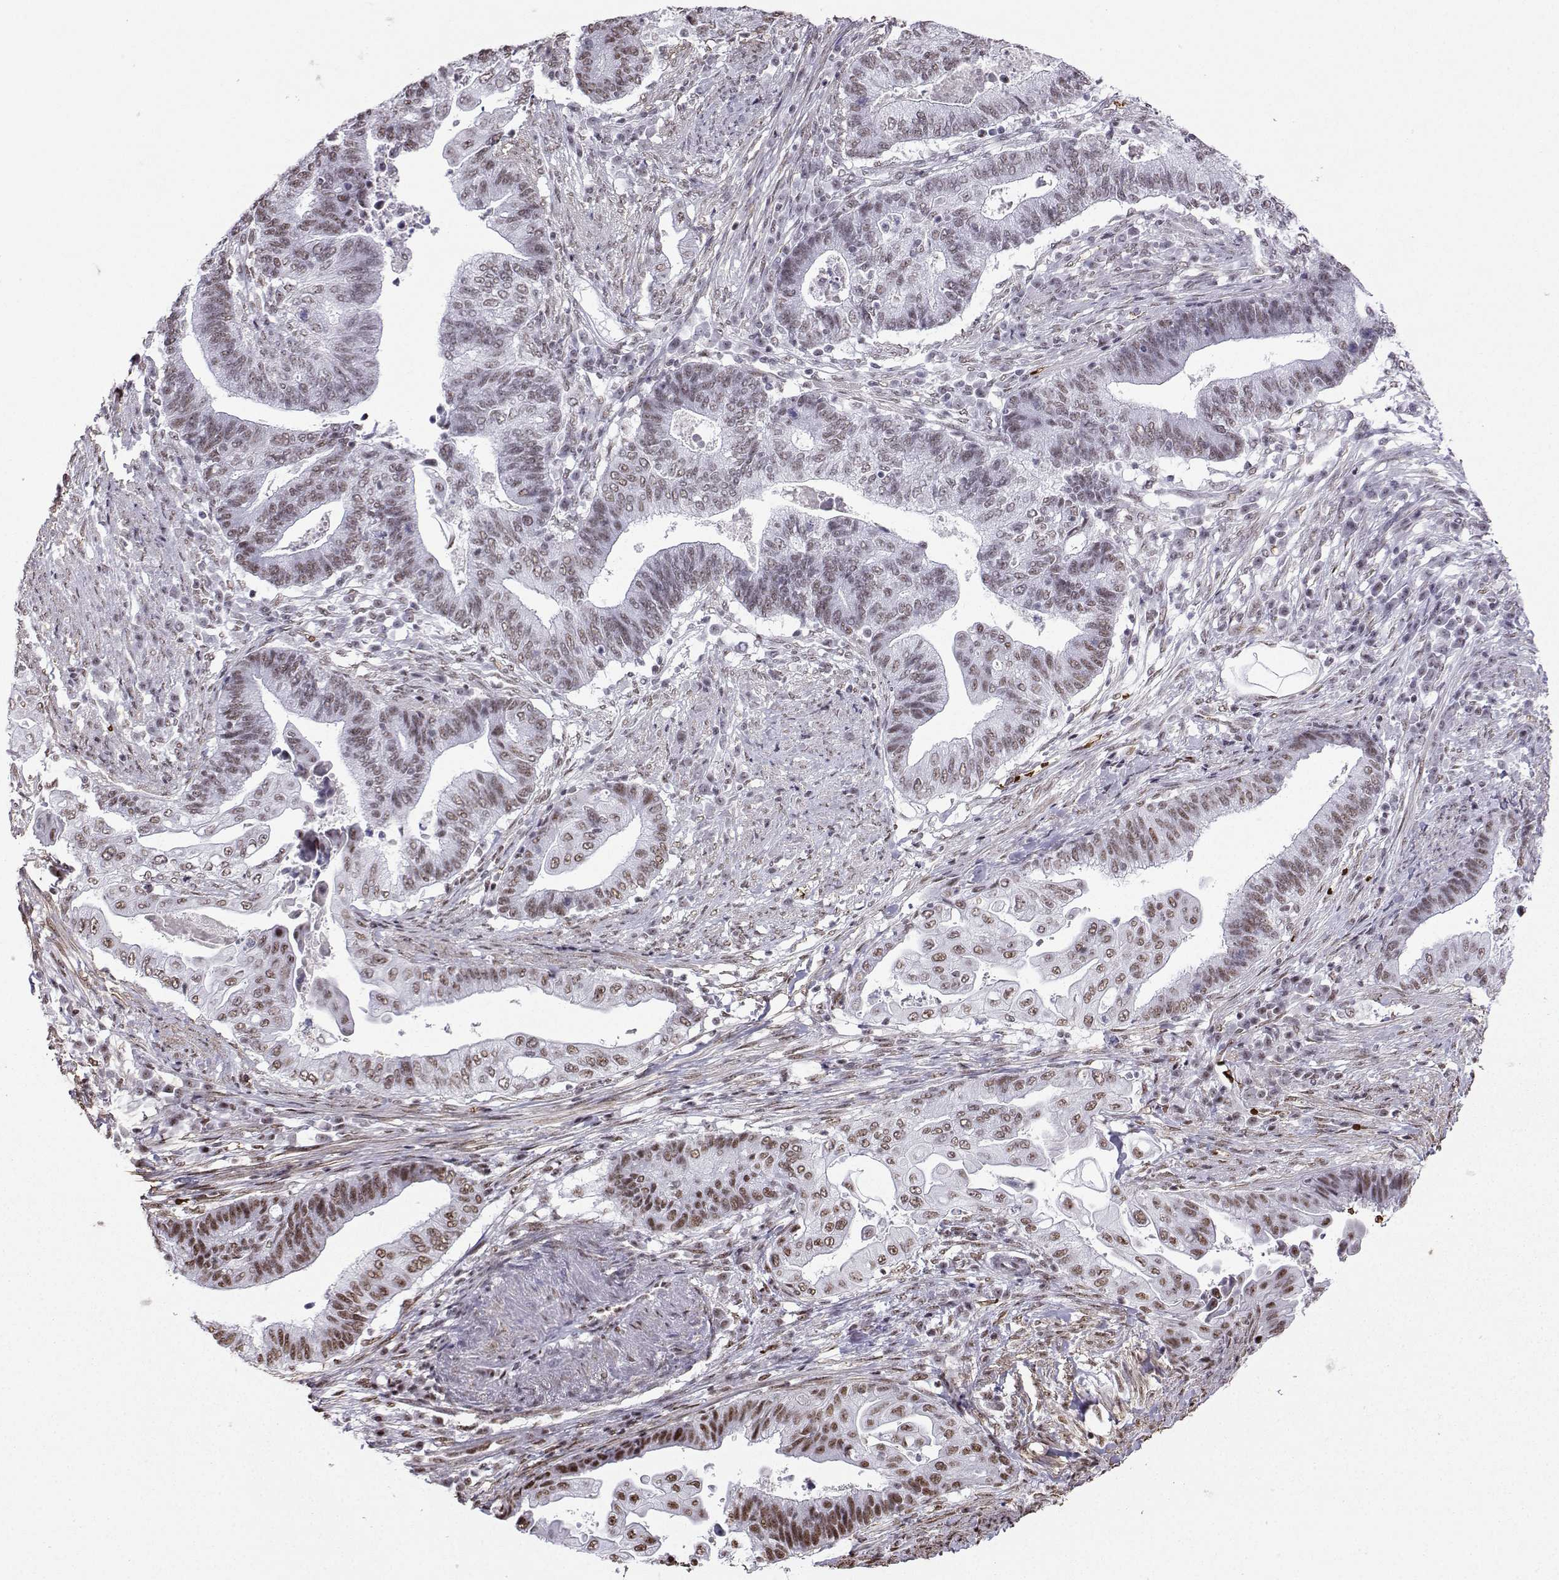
{"staining": {"intensity": "weak", "quantity": ">75%", "location": "nuclear"}, "tissue": "endometrial cancer", "cell_type": "Tumor cells", "image_type": "cancer", "snomed": [{"axis": "morphology", "description": "Adenocarcinoma, NOS"}, {"axis": "topography", "description": "Uterus"}, {"axis": "topography", "description": "Endometrium"}], "caption": "This is a histology image of IHC staining of endometrial cancer (adenocarcinoma), which shows weak expression in the nuclear of tumor cells.", "gene": "CCNK", "patient": {"sex": "female", "age": 54}}